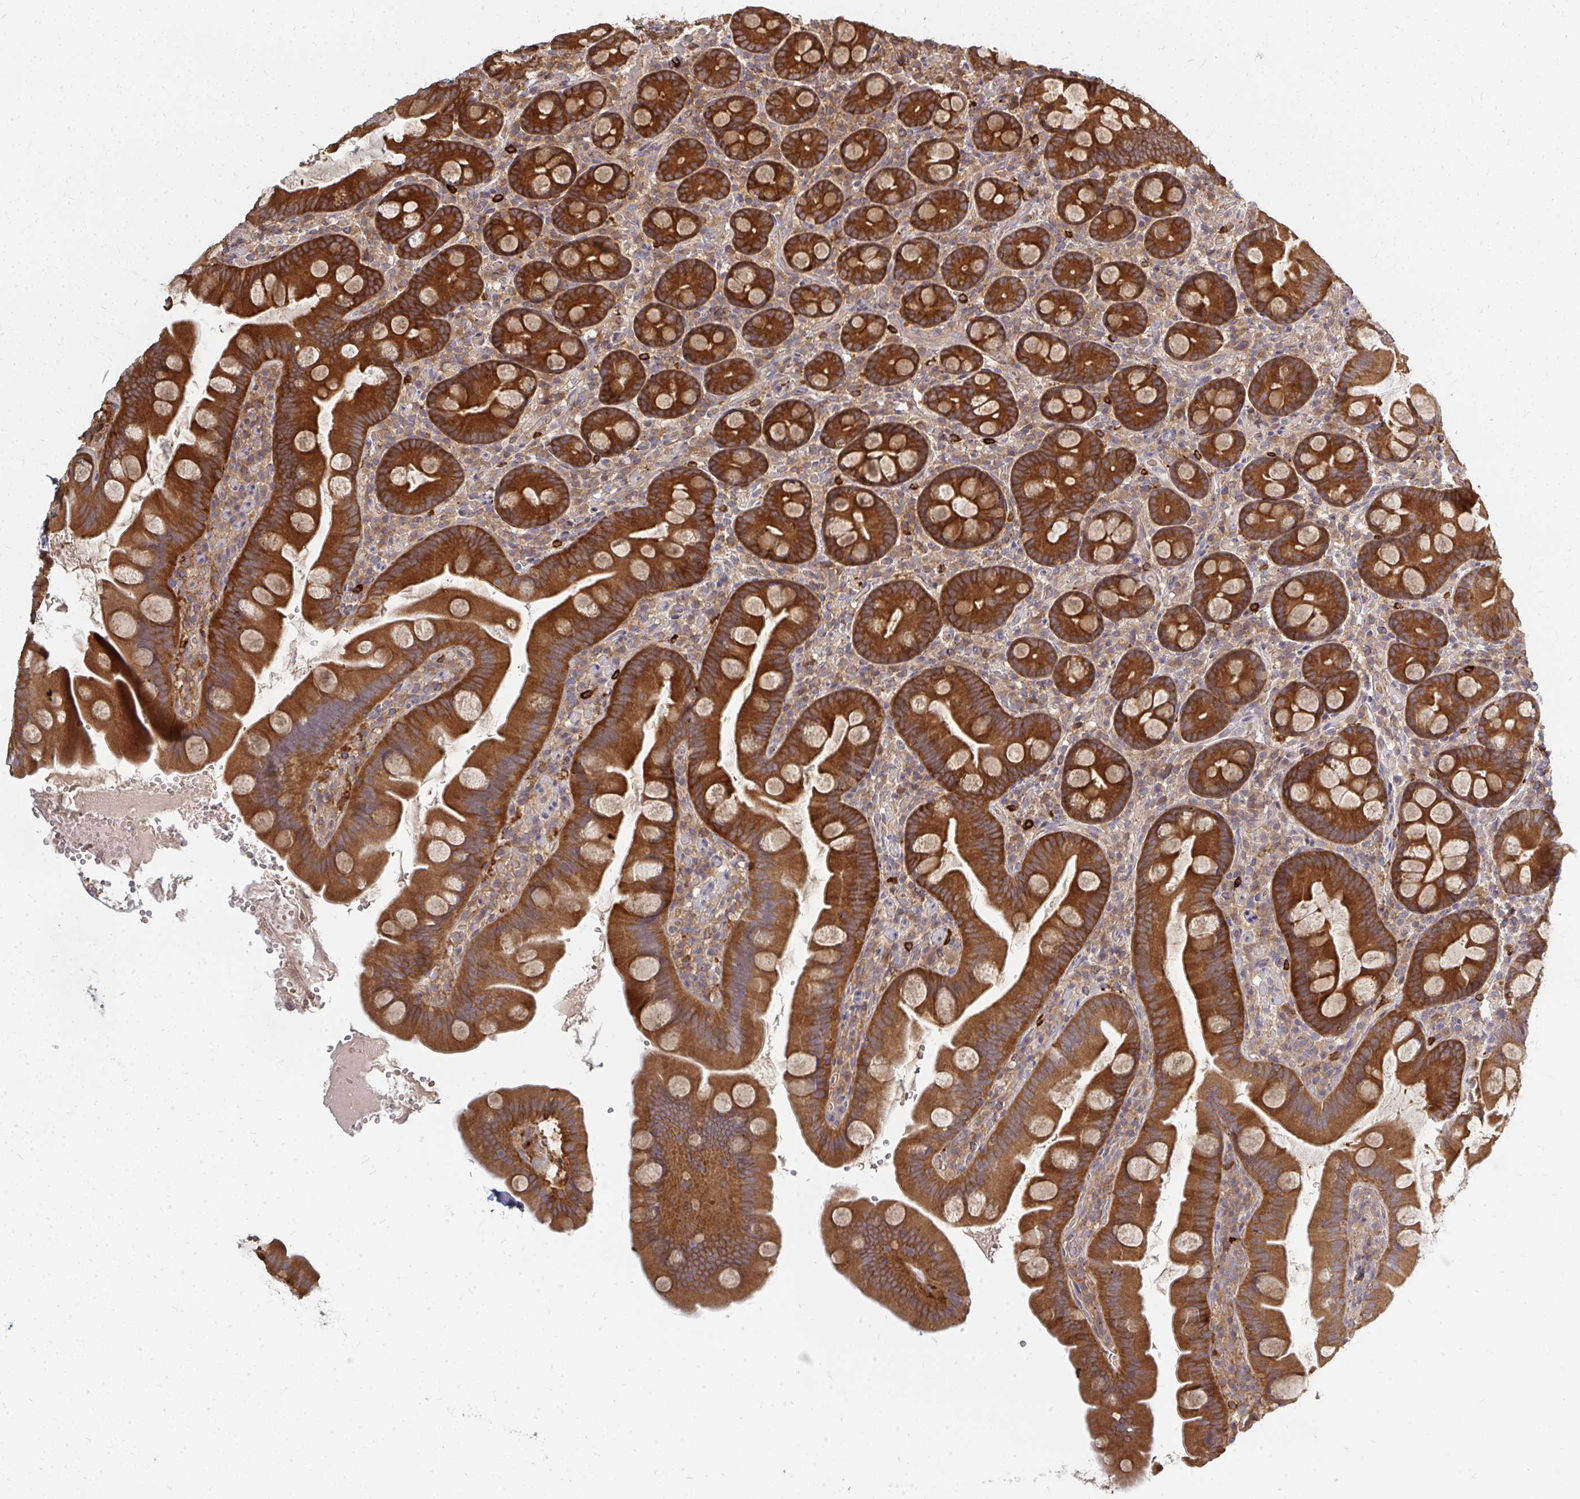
{"staining": {"intensity": "strong", "quantity": ">75%", "location": "cytoplasmic/membranous"}, "tissue": "small intestine", "cell_type": "Glandular cells", "image_type": "normal", "snomed": [{"axis": "morphology", "description": "Normal tissue, NOS"}, {"axis": "topography", "description": "Small intestine"}], "caption": "A high-resolution histopathology image shows immunohistochemistry (IHC) staining of normal small intestine, which shows strong cytoplasmic/membranous positivity in approximately >75% of glandular cells. (brown staining indicates protein expression, while blue staining denotes nuclei).", "gene": "ZNF285", "patient": {"sex": "female", "age": 68}}